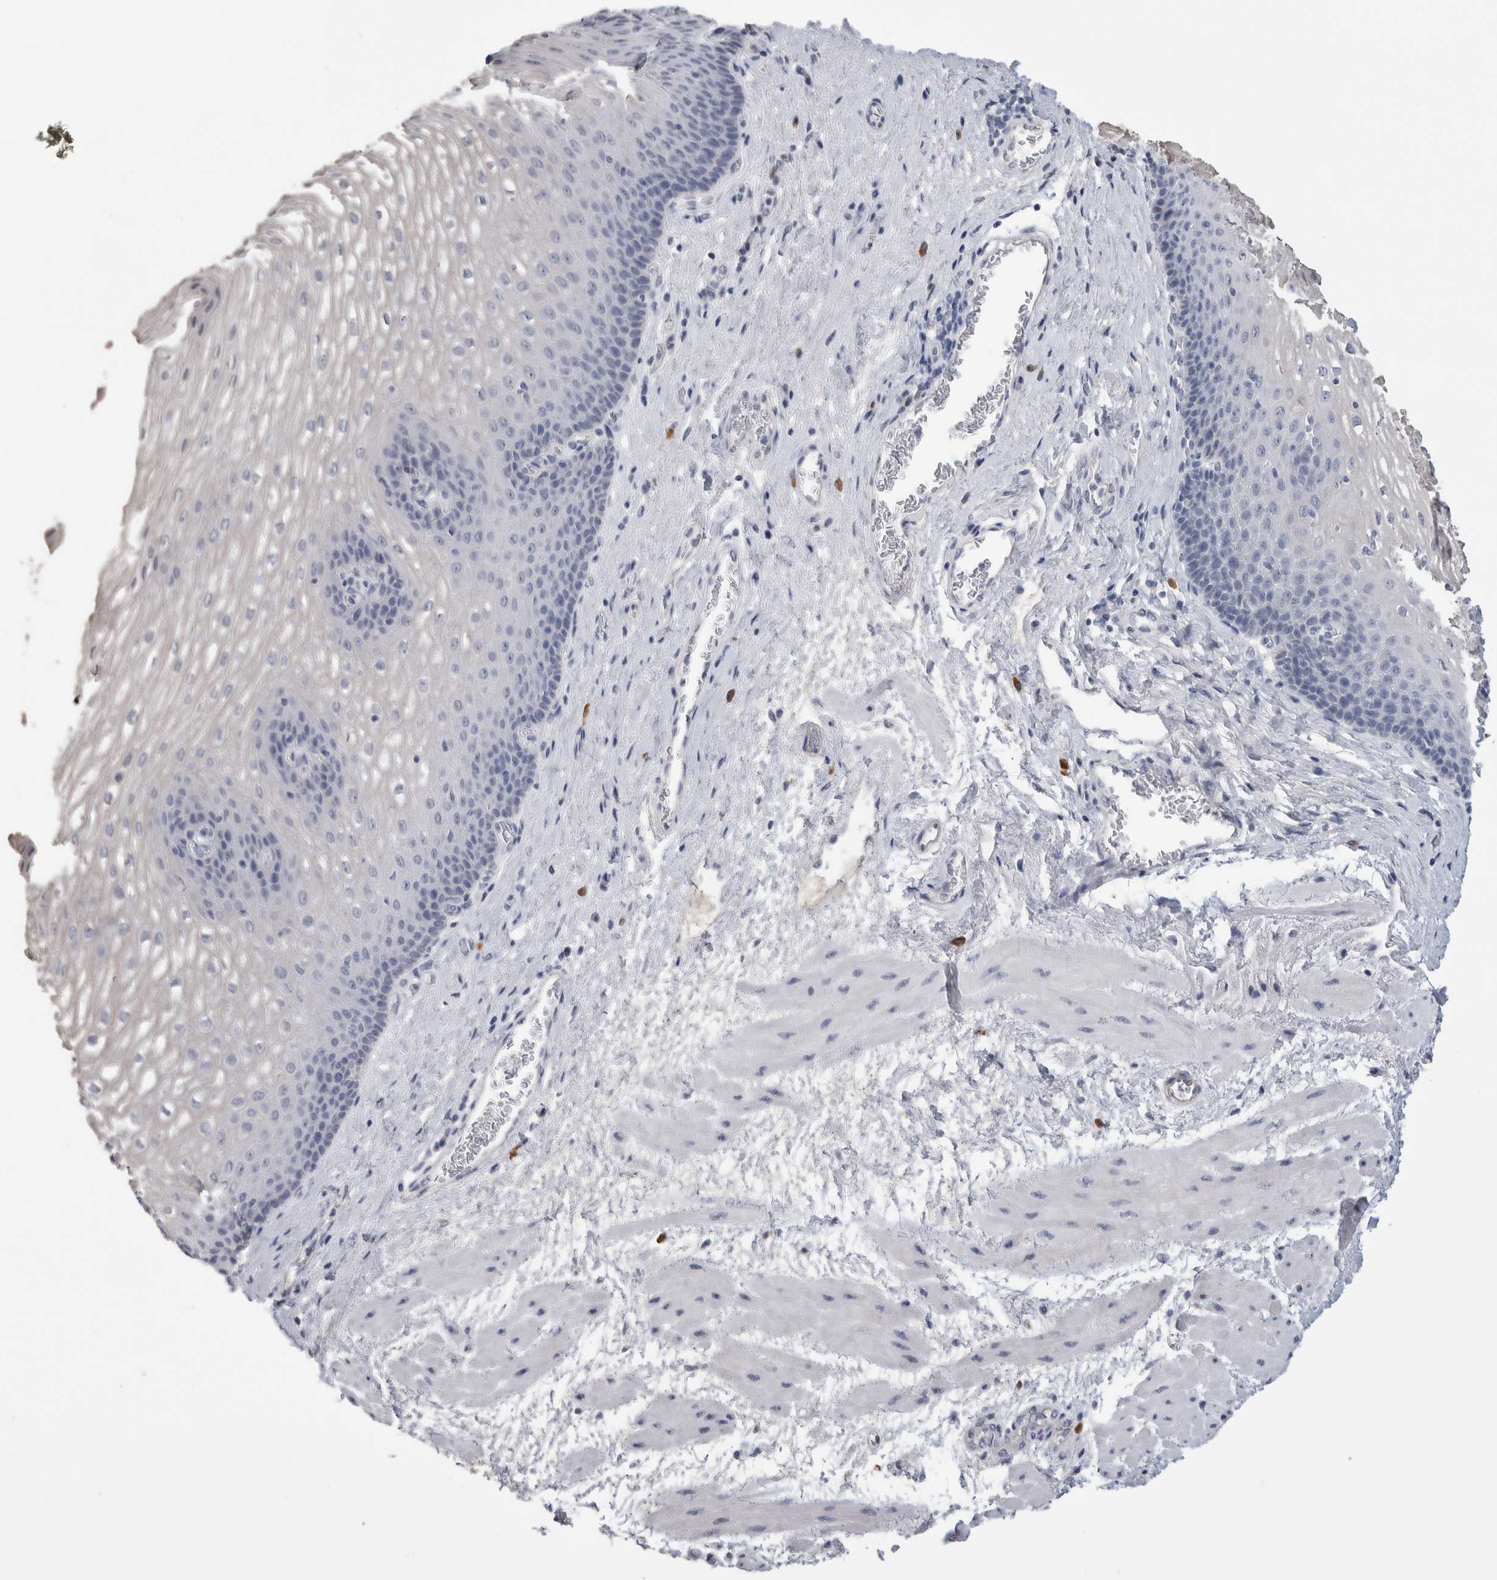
{"staining": {"intensity": "weak", "quantity": "<25%", "location": "cytoplasmic/membranous"}, "tissue": "esophagus", "cell_type": "Squamous epithelial cells", "image_type": "normal", "snomed": [{"axis": "morphology", "description": "Normal tissue, NOS"}, {"axis": "topography", "description": "Esophagus"}], "caption": "Squamous epithelial cells show no significant positivity in unremarkable esophagus. The staining was performed using DAB (3,3'-diaminobenzidine) to visualize the protein expression in brown, while the nuclei were stained in blue with hematoxylin (Magnification: 20x).", "gene": "TMEM102", "patient": {"sex": "male", "age": 48}}